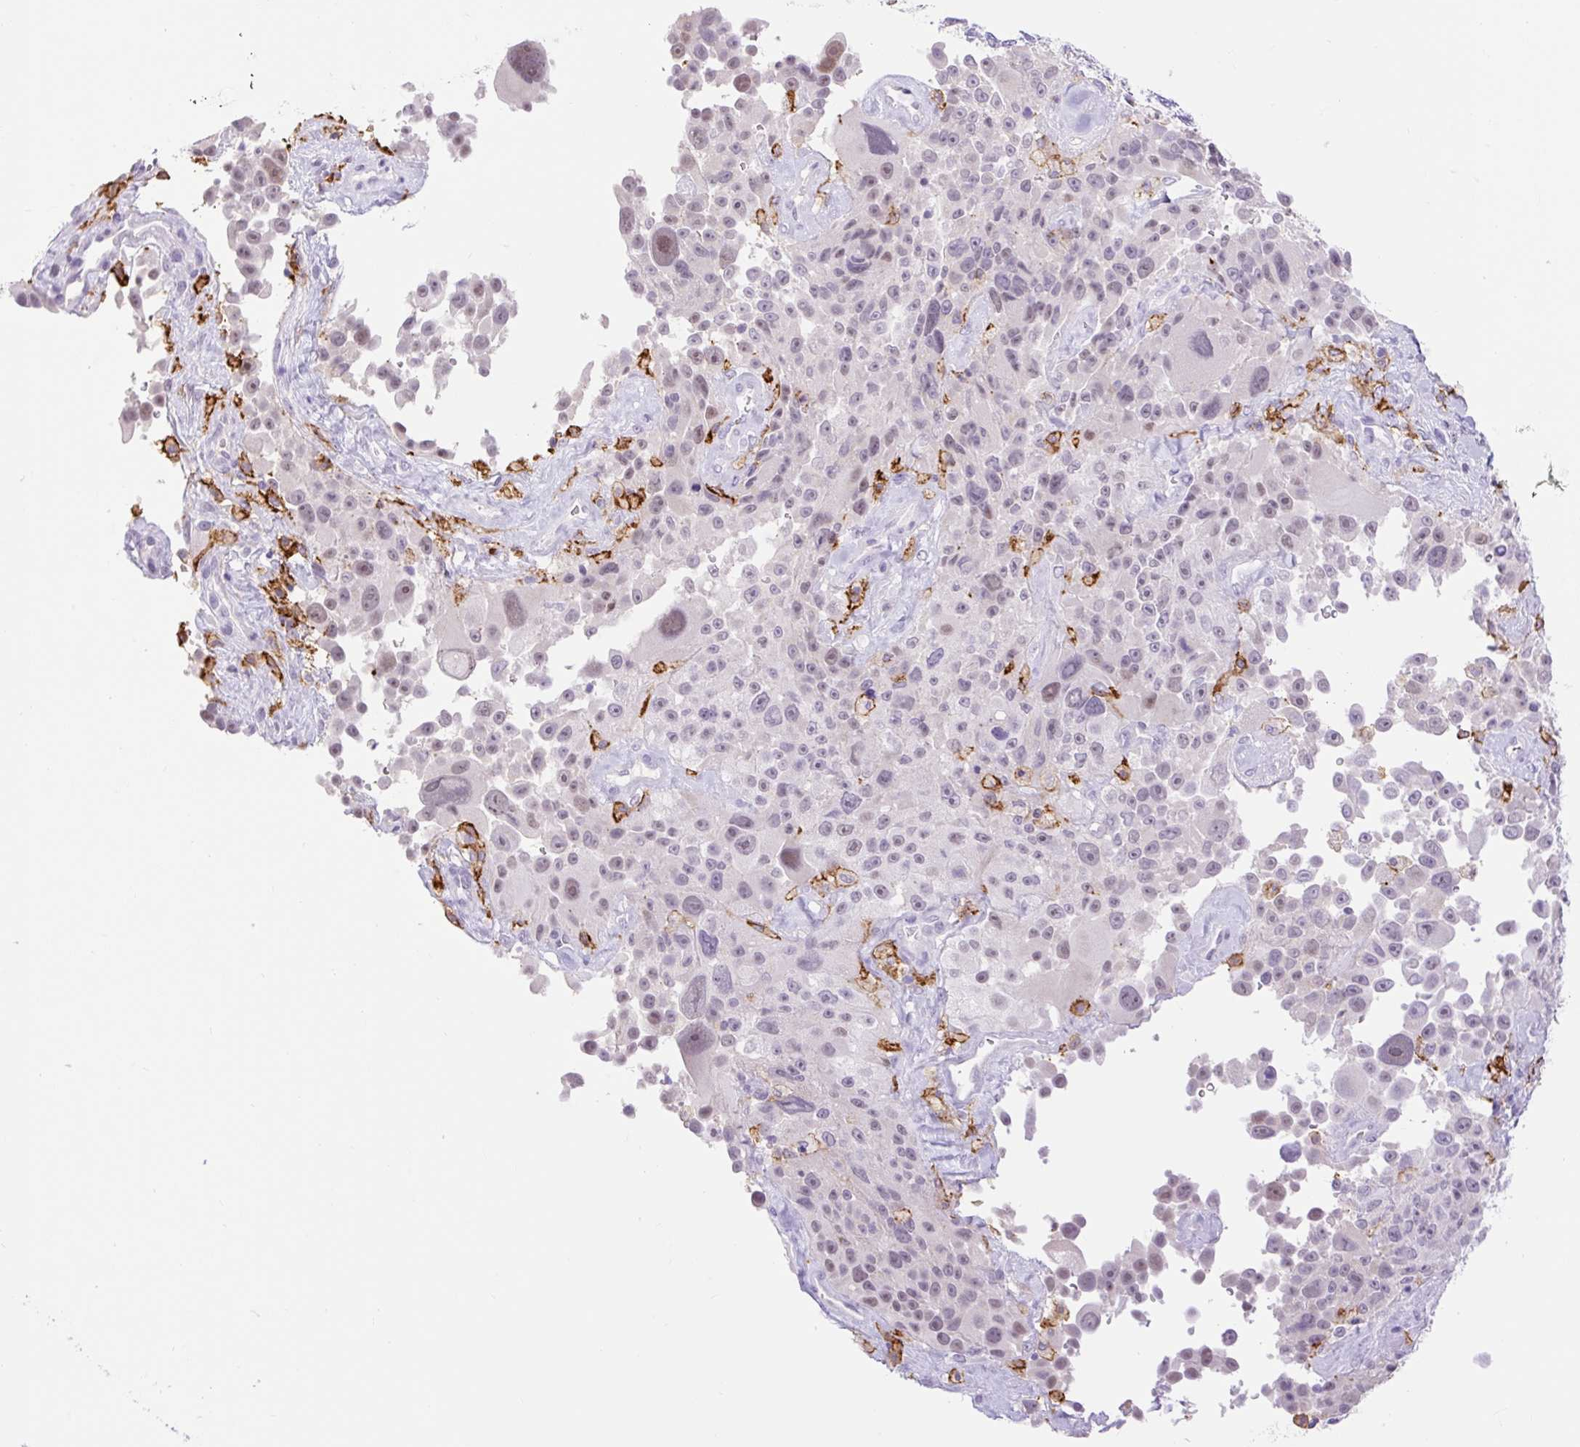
{"staining": {"intensity": "weak", "quantity": "25%-75%", "location": "nuclear"}, "tissue": "melanoma", "cell_type": "Tumor cells", "image_type": "cancer", "snomed": [{"axis": "morphology", "description": "Malignant melanoma, Metastatic site"}, {"axis": "topography", "description": "Lymph node"}], "caption": "Protein expression analysis of malignant melanoma (metastatic site) displays weak nuclear positivity in about 25%-75% of tumor cells. The protein of interest is shown in brown color, while the nuclei are stained blue.", "gene": "SIGLEC1", "patient": {"sex": "male", "age": 62}}